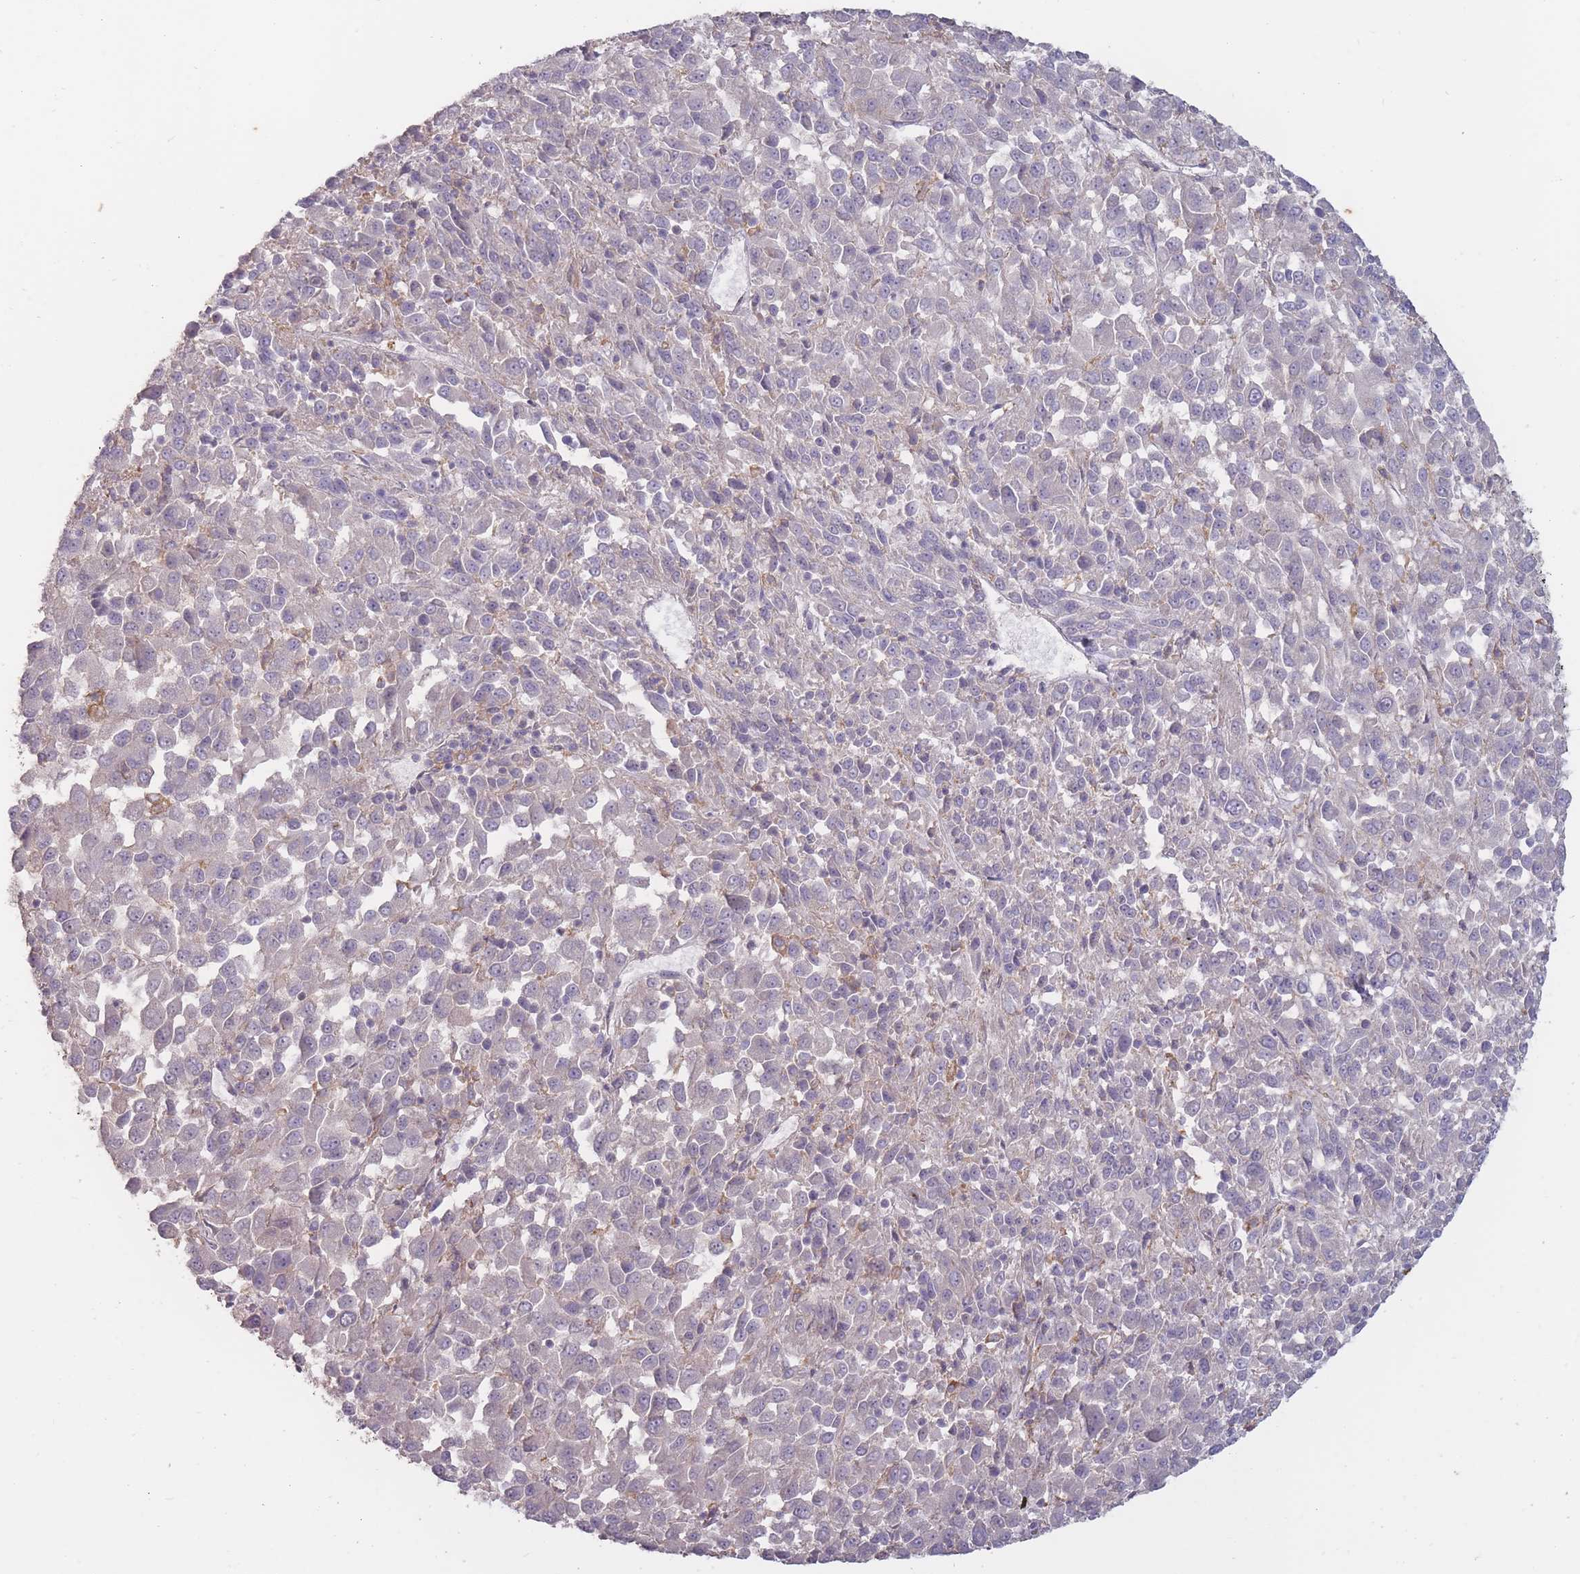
{"staining": {"intensity": "negative", "quantity": "none", "location": "none"}, "tissue": "melanoma", "cell_type": "Tumor cells", "image_type": "cancer", "snomed": [{"axis": "morphology", "description": "Malignant melanoma, Metastatic site"}, {"axis": "topography", "description": "Lung"}], "caption": "This image is of malignant melanoma (metastatic site) stained with IHC to label a protein in brown with the nuclei are counter-stained blue. There is no staining in tumor cells. (DAB immunohistochemistry visualized using brightfield microscopy, high magnification).", "gene": "TET3", "patient": {"sex": "male", "age": 64}}